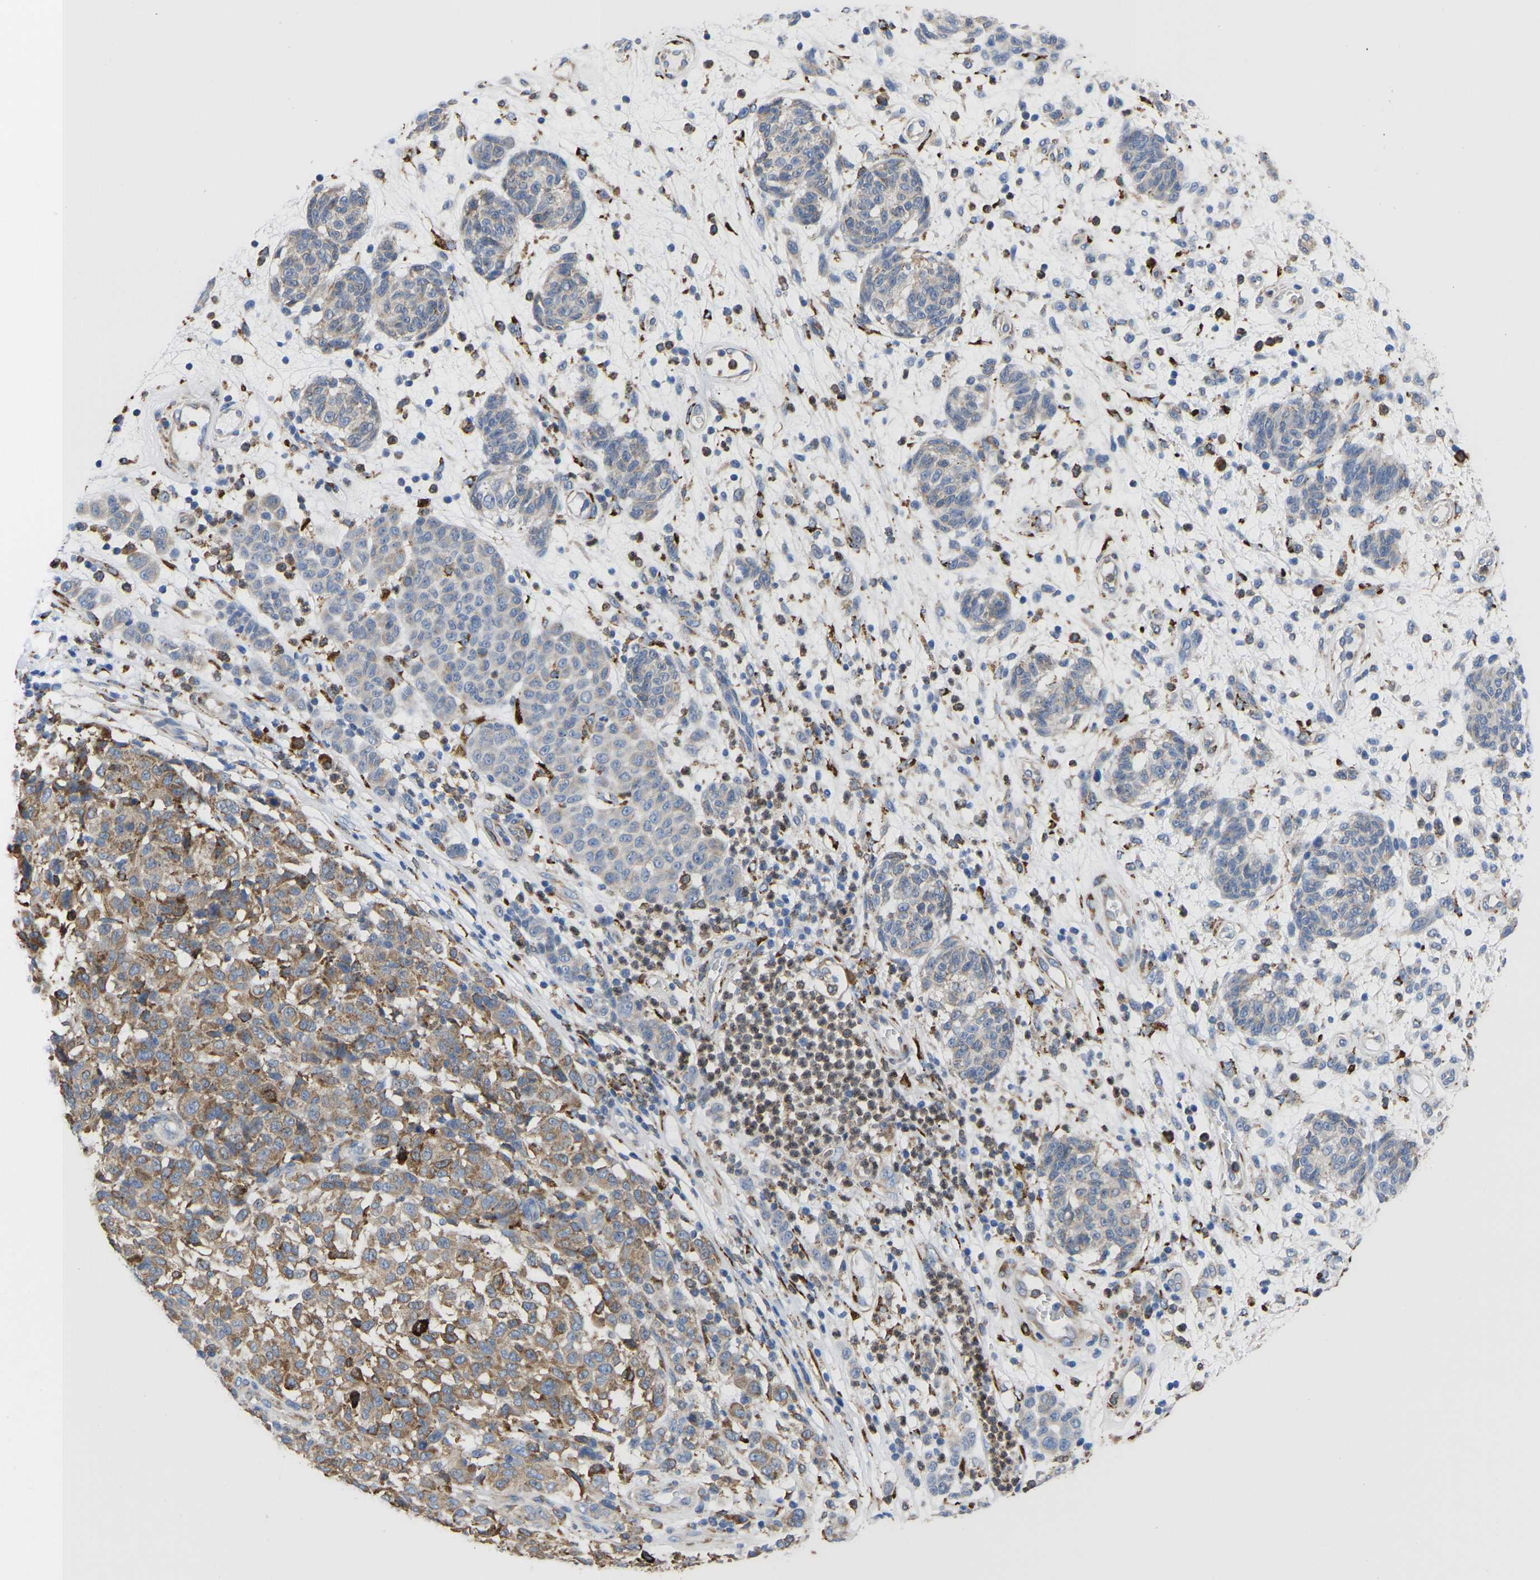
{"staining": {"intensity": "moderate", "quantity": ">75%", "location": "cytoplasmic/membranous"}, "tissue": "melanoma", "cell_type": "Tumor cells", "image_type": "cancer", "snomed": [{"axis": "morphology", "description": "Malignant melanoma, NOS"}, {"axis": "topography", "description": "Skin"}], "caption": "DAB (3,3'-diaminobenzidine) immunohistochemical staining of melanoma shows moderate cytoplasmic/membranous protein staining in about >75% of tumor cells.", "gene": "P4HB", "patient": {"sex": "male", "age": 59}}